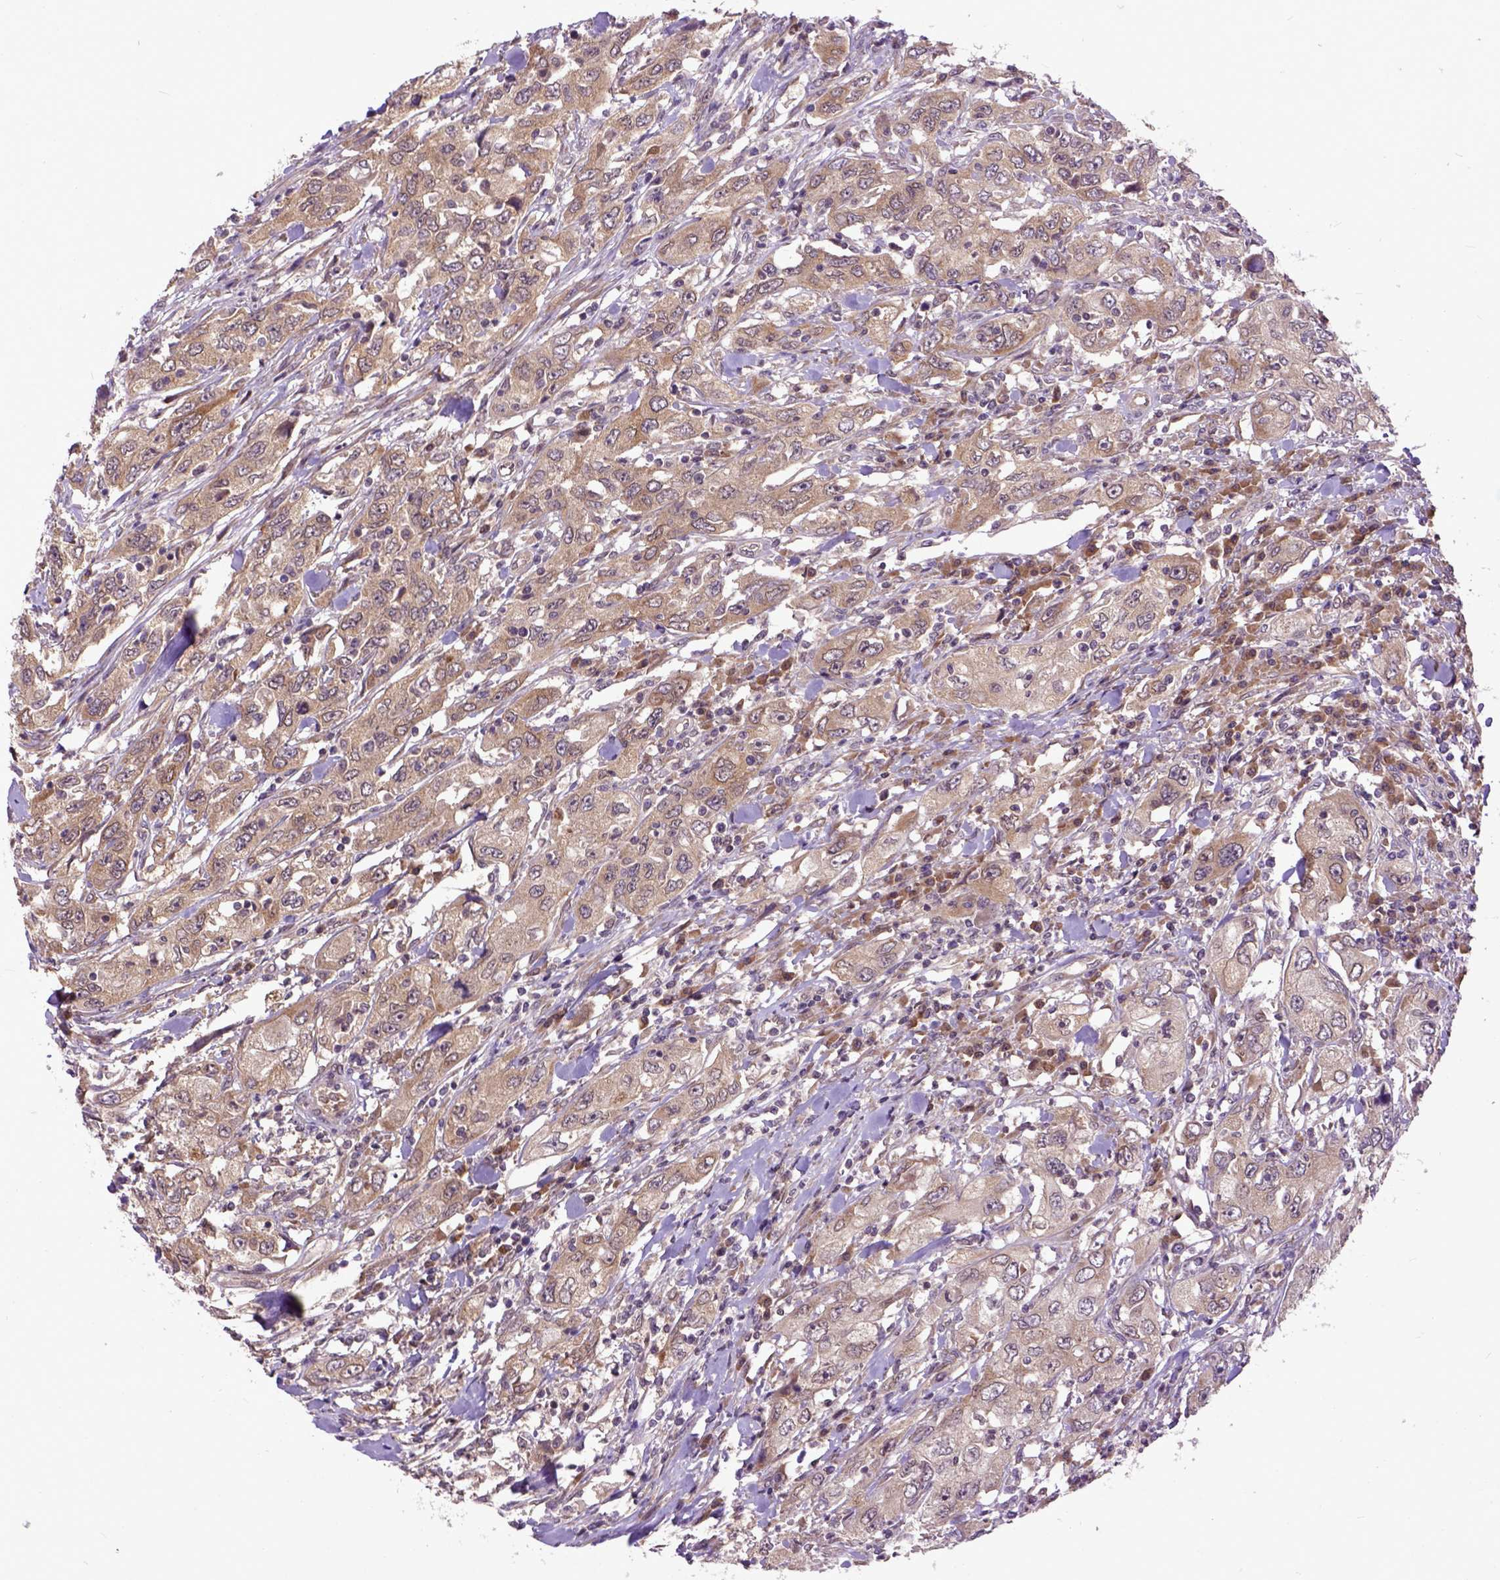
{"staining": {"intensity": "weak", "quantity": ">75%", "location": "cytoplasmic/membranous"}, "tissue": "urothelial cancer", "cell_type": "Tumor cells", "image_type": "cancer", "snomed": [{"axis": "morphology", "description": "Urothelial carcinoma, High grade"}, {"axis": "topography", "description": "Urinary bladder"}], "caption": "Urothelial cancer tissue demonstrates weak cytoplasmic/membranous expression in about >75% of tumor cells, visualized by immunohistochemistry. (DAB (3,3'-diaminobenzidine) IHC, brown staining for protein, blue staining for nuclei).", "gene": "ARL1", "patient": {"sex": "male", "age": 76}}